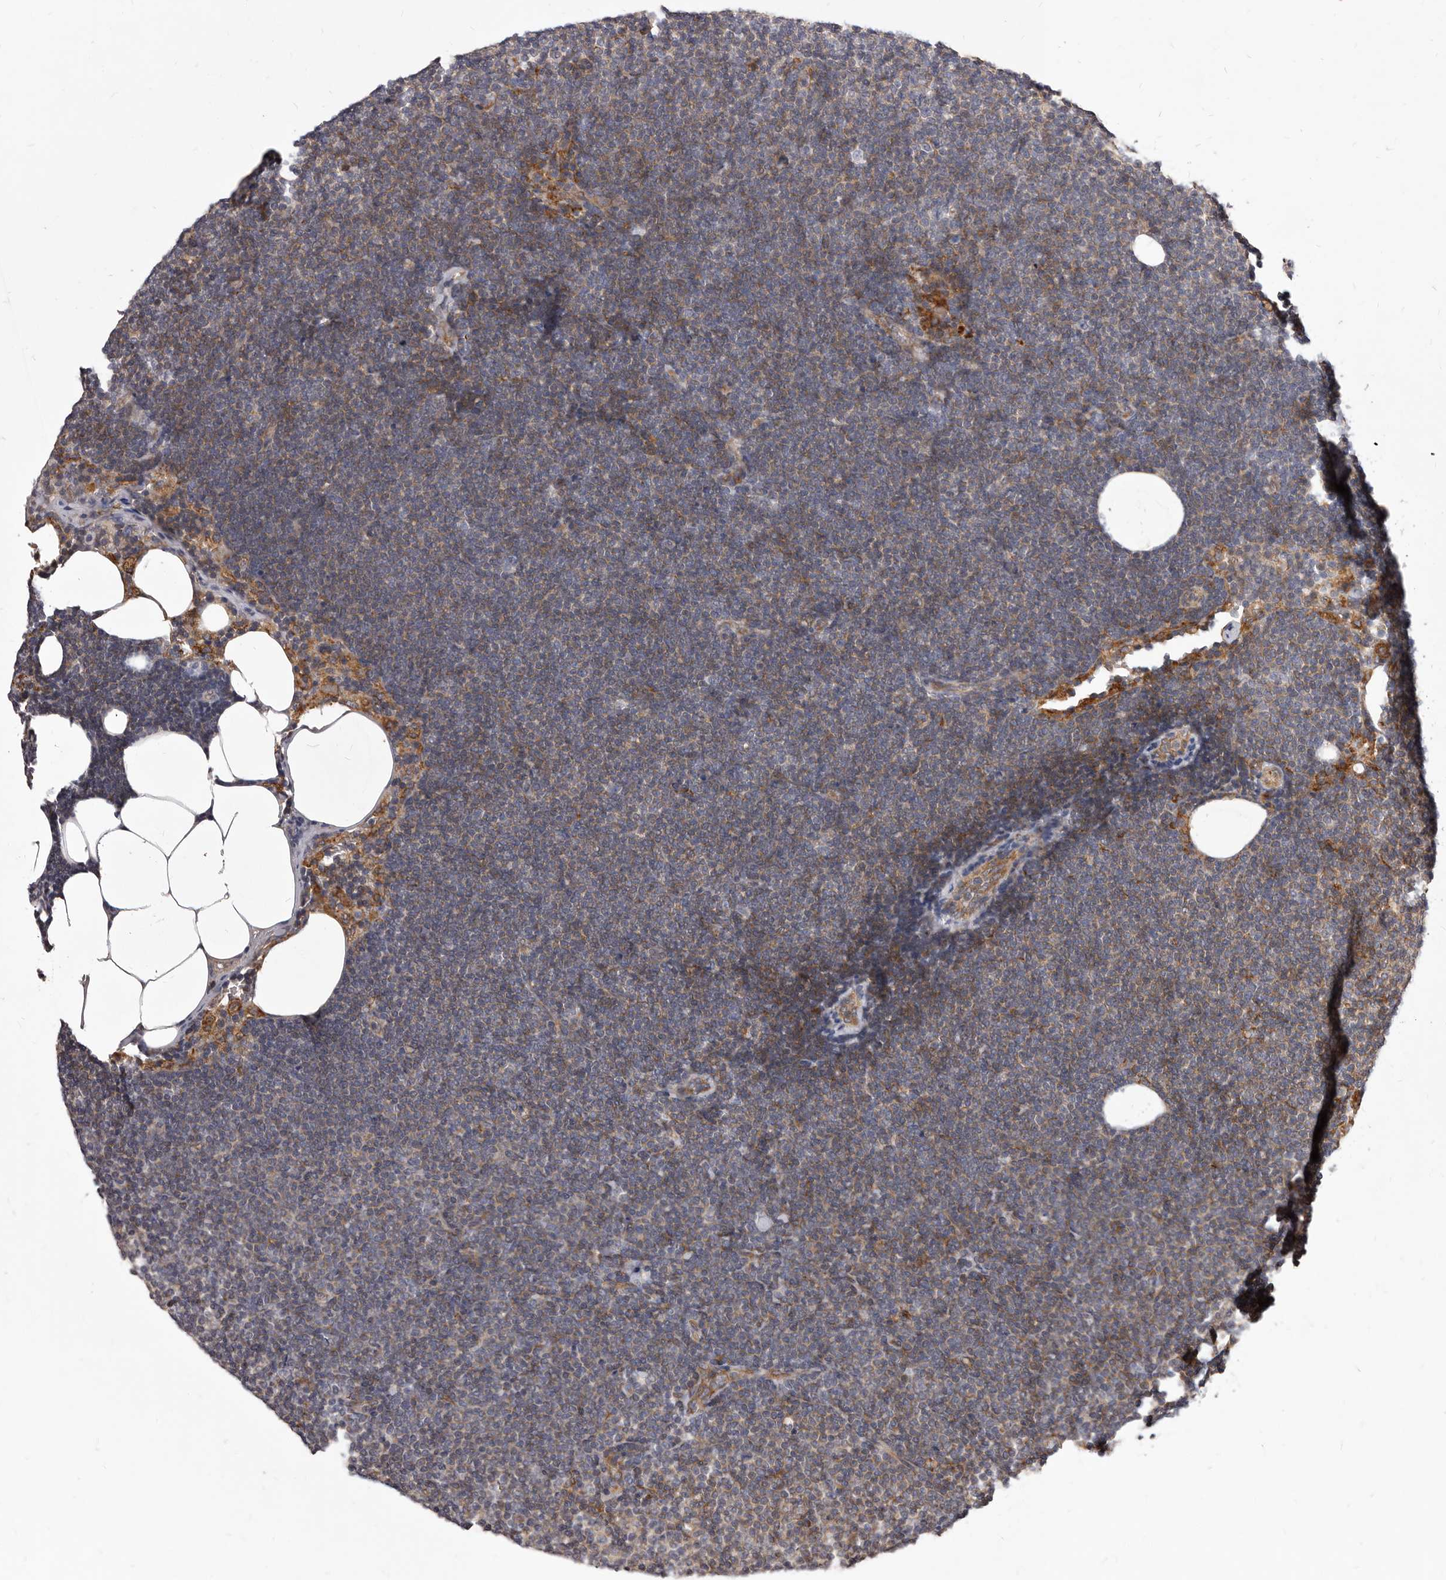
{"staining": {"intensity": "negative", "quantity": "none", "location": "none"}, "tissue": "lymphoma", "cell_type": "Tumor cells", "image_type": "cancer", "snomed": [{"axis": "morphology", "description": "Malignant lymphoma, non-Hodgkin's type, Low grade"}, {"axis": "topography", "description": "Lymph node"}], "caption": "There is no significant positivity in tumor cells of malignant lymphoma, non-Hodgkin's type (low-grade). The staining was performed using DAB (3,3'-diaminobenzidine) to visualize the protein expression in brown, while the nuclei were stained in blue with hematoxylin (Magnification: 20x).", "gene": "ALPK1", "patient": {"sex": "female", "age": 53}}